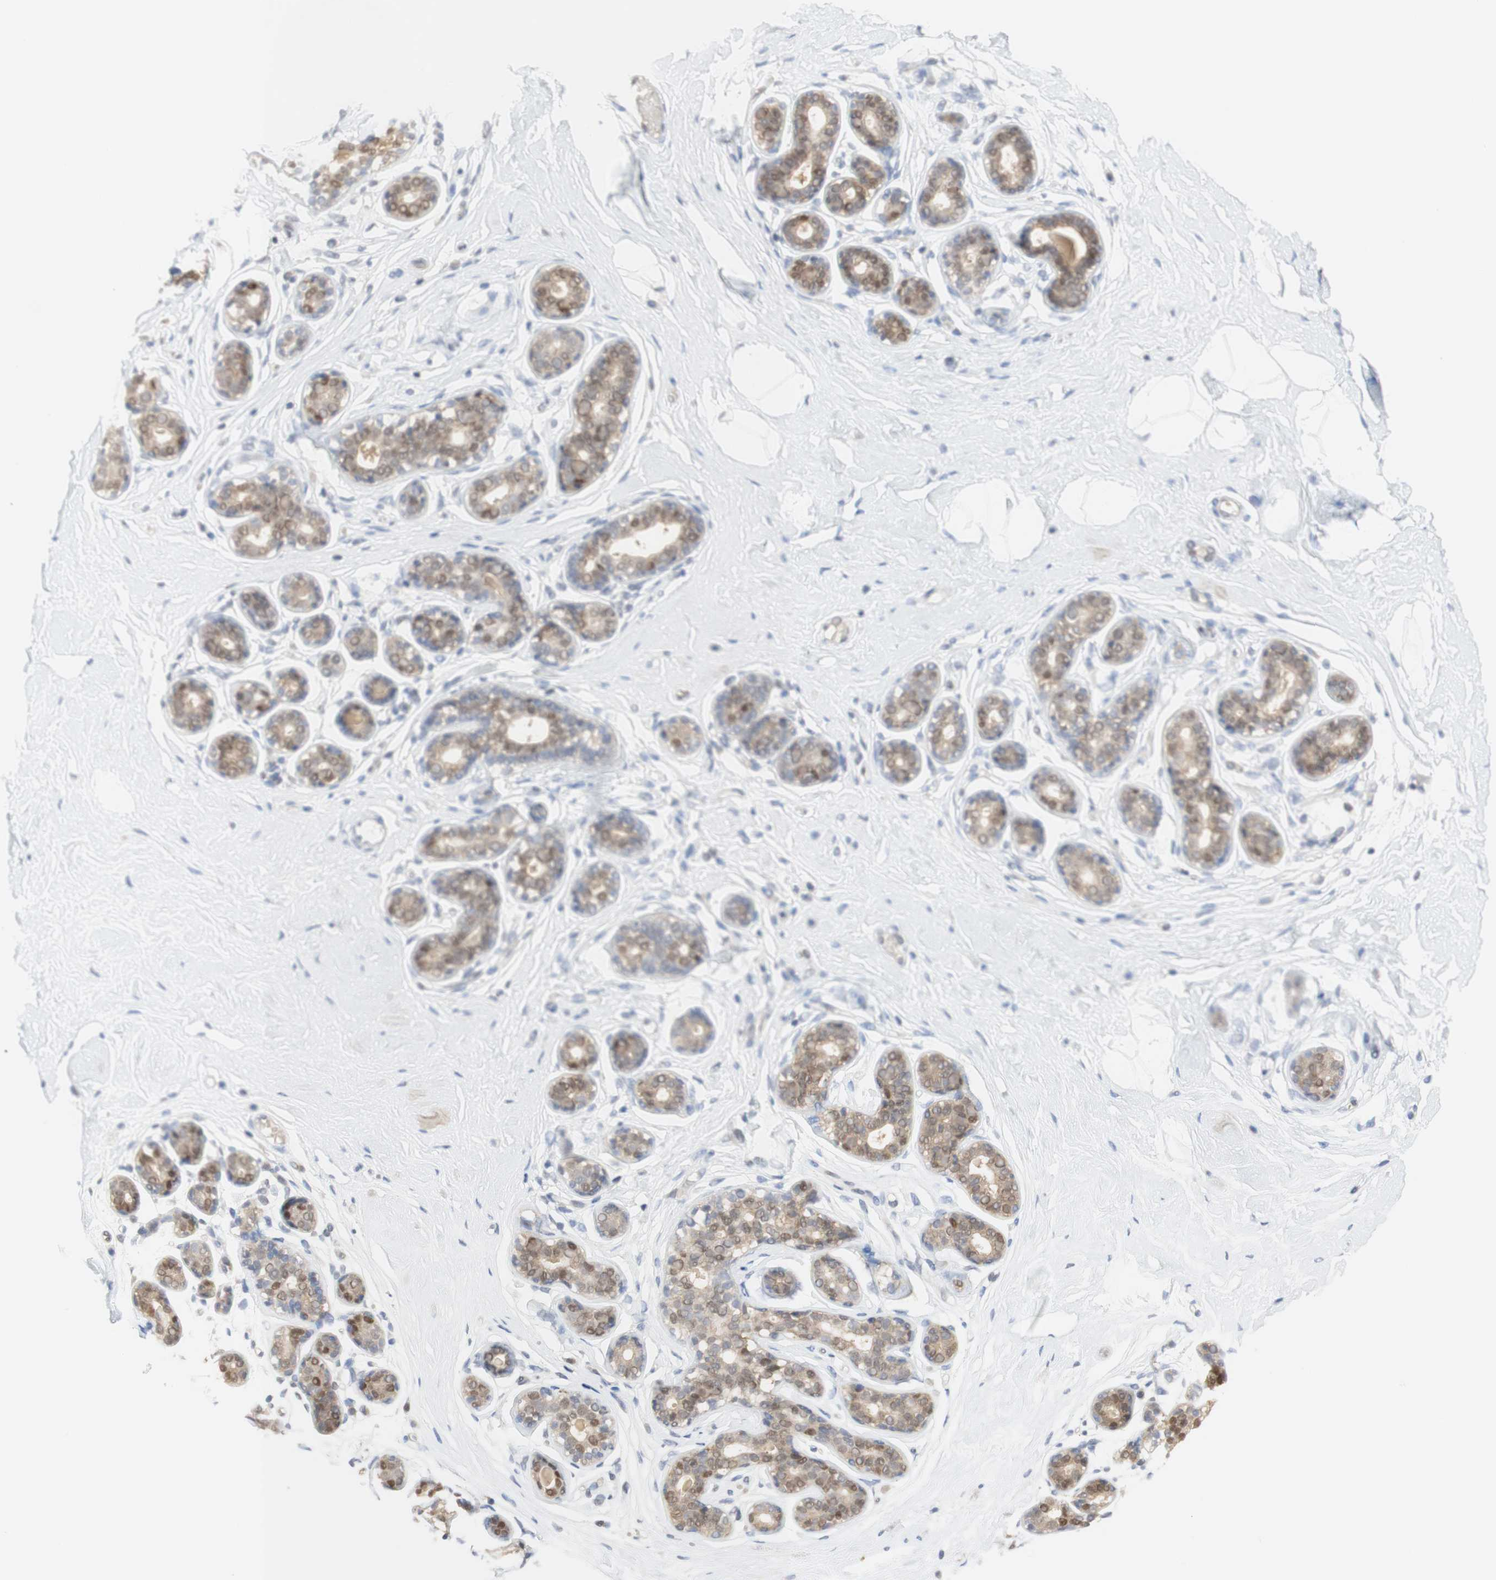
{"staining": {"intensity": "negative", "quantity": "none", "location": "none"}, "tissue": "breast", "cell_type": "Adipocytes", "image_type": "normal", "snomed": [{"axis": "morphology", "description": "Normal tissue, NOS"}, {"axis": "topography", "description": "Breast"}], "caption": "Micrograph shows no significant protein positivity in adipocytes of unremarkable breast. (Stains: DAB (3,3'-diaminobenzidine) immunohistochemistry with hematoxylin counter stain, Microscopy: brightfield microscopy at high magnification).", "gene": "NAP1L4", "patient": {"sex": "female", "age": 23}}